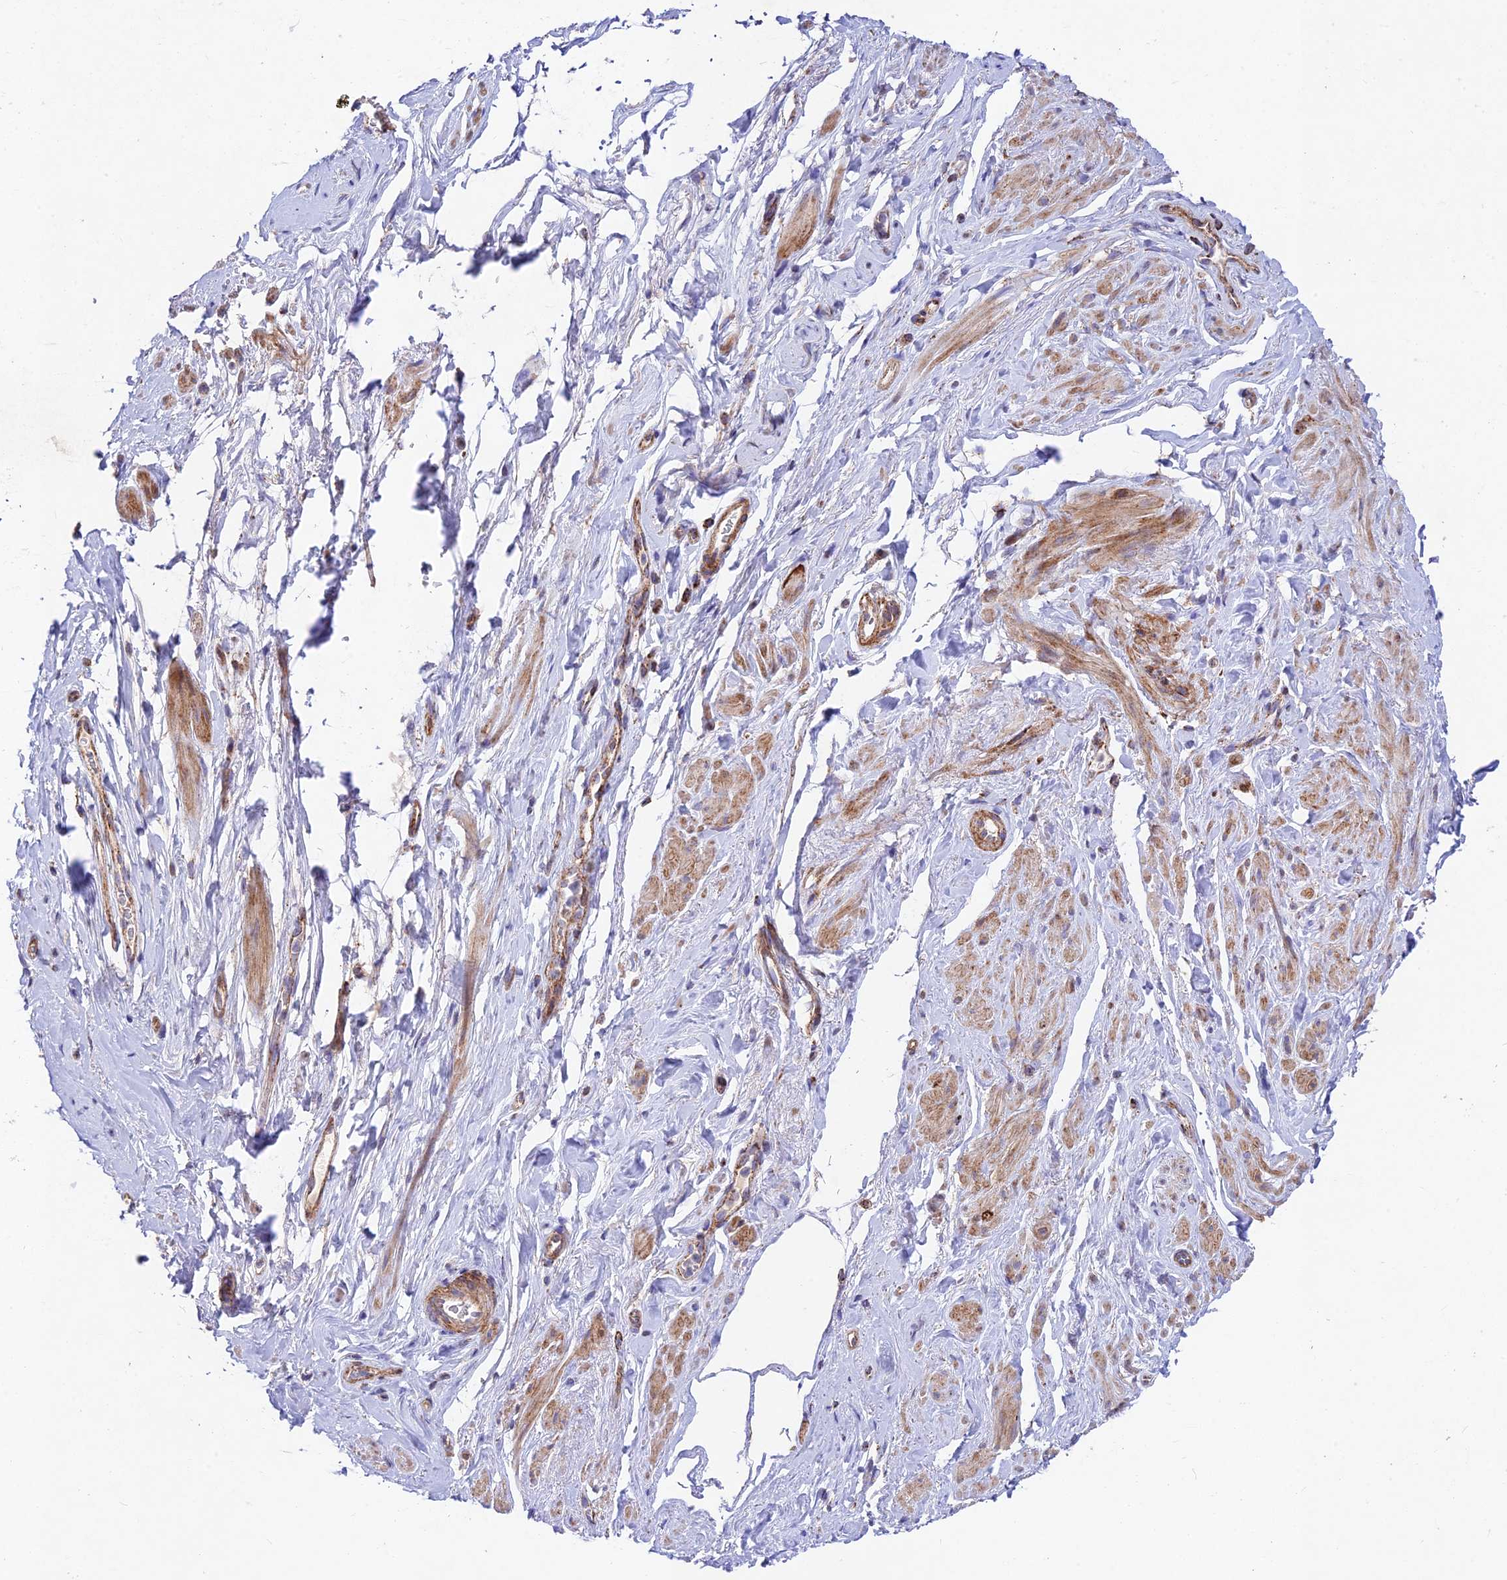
{"staining": {"intensity": "moderate", "quantity": "<25%", "location": "cytoplasmic/membranous"}, "tissue": "smooth muscle", "cell_type": "Smooth muscle cells", "image_type": "normal", "snomed": [{"axis": "morphology", "description": "Normal tissue, NOS"}, {"axis": "topography", "description": "Smooth muscle"}, {"axis": "topography", "description": "Peripheral nerve tissue"}], "caption": "An IHC histopathology image of benign tissue is shown. Protein staining in brown shows moderate cytoplasmic/membranous positivity in smooth muscle within smooth muscle cells. The protein is shown in brown color, while the nuclei are stained blue.", "gene": "KHDC3L", "patient": {"sex": "male", "age": 69}}